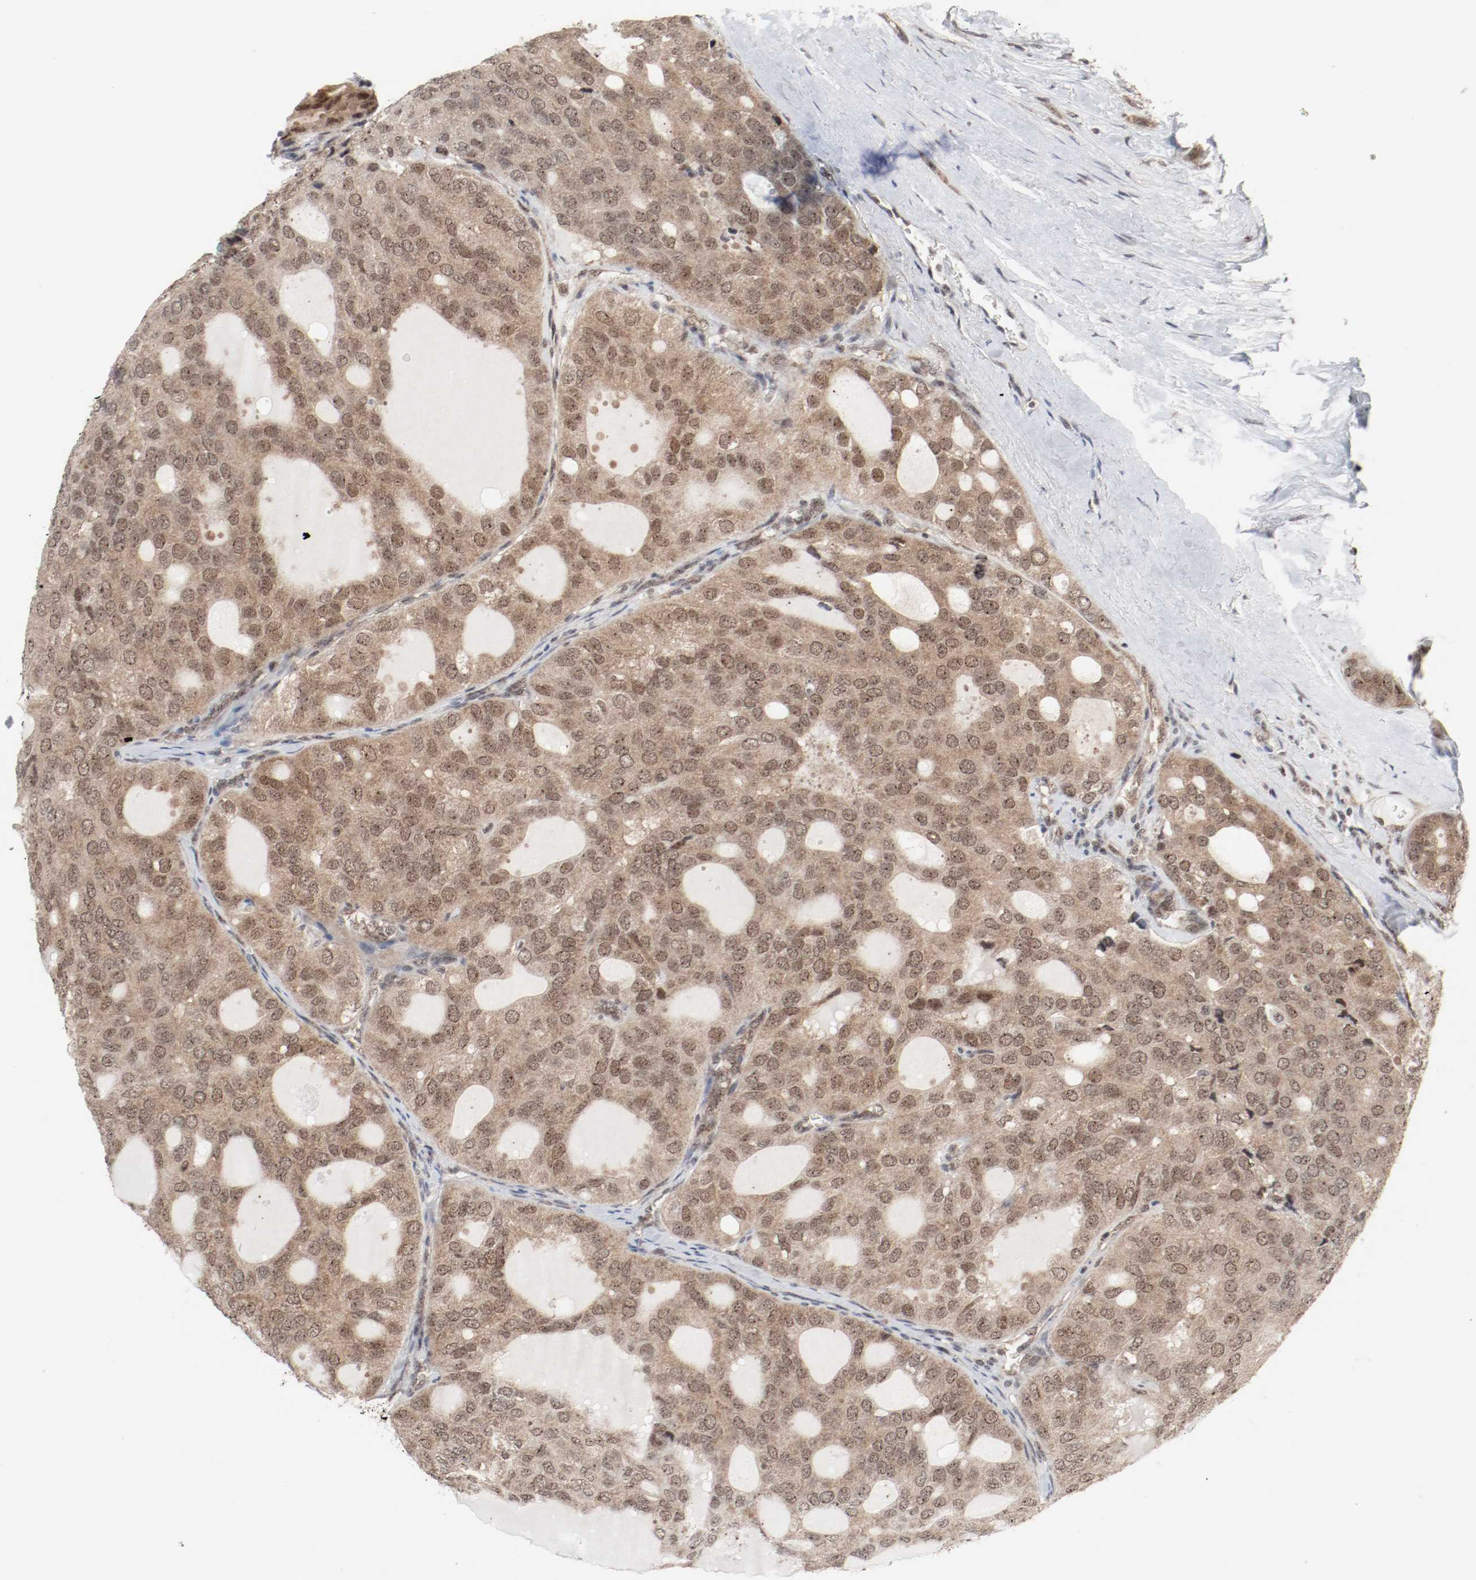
{"staining": {"intensity": "moderate", "quantity": ">75%", "location": "cytoplasmic/membranous,nuclear"}, "tissue": "thyroid cancer", "cell_type": "Tumor cells", "image_type": "cancer", "snomed": [{"axis": "morphology", "description": "Follicular adenoma carcinoma, NOS"}, {"axis": "topography", "description": "Thyroid gland"}], "caption": "Human thyroid follicular adenoma carcinoma stained with a brown dye demonstrates moderate cytoplasmic/membranous and nuclear positive positivity in approximately >75% of tumor cells.", "gene": "CSNK2B", "patient": {"sex": "male", "age": 75}}